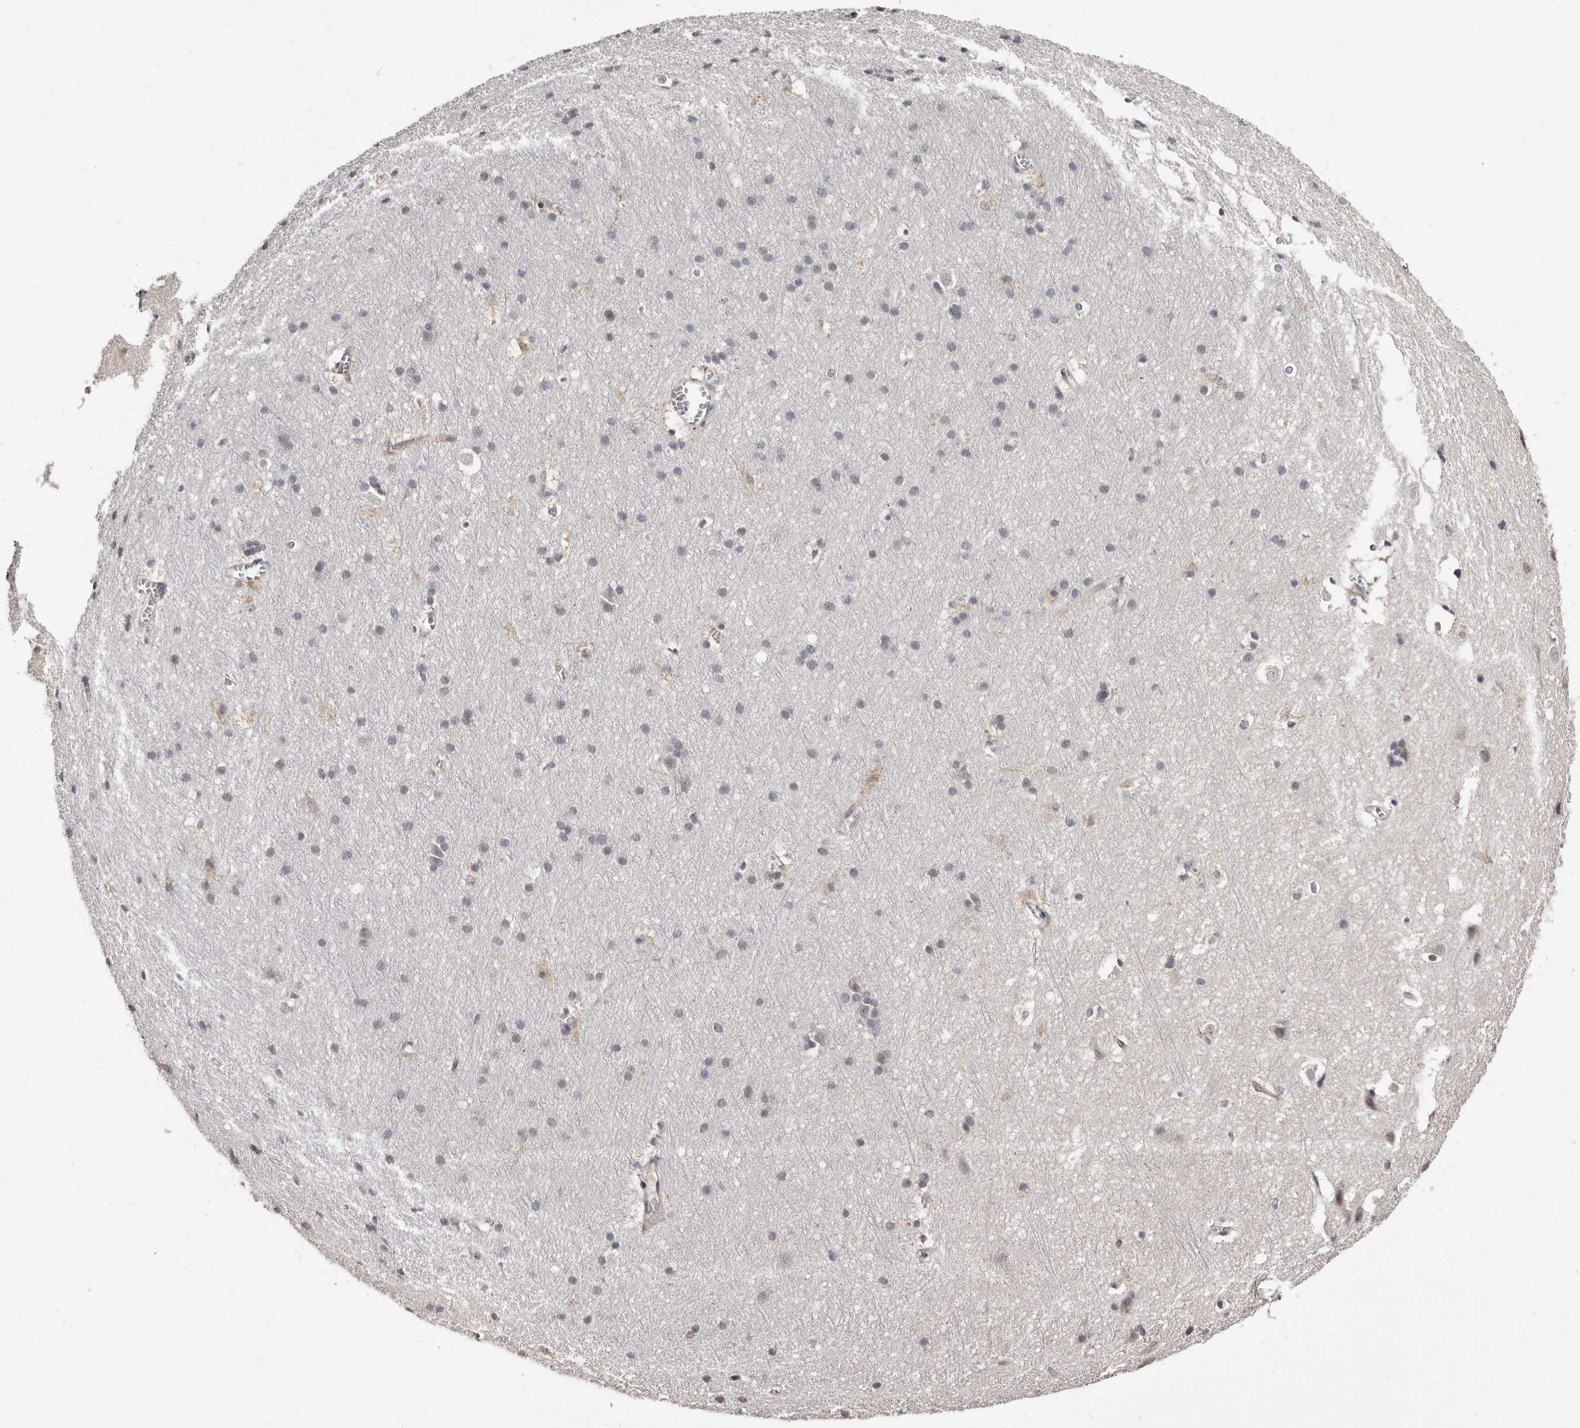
{"staining": {"intensity": "weak", "quantity": ">75%", "location": "cytoplasmic/membranous"}, "tissue": "cerebral cortex", "cell_type": "Endothelial cells", "image_type": "normal", "snomed": [{"axis": "morphology", "description": "Normal tissue, NOS"}, {"axis": "topography", "description": "Cerebral cortex"}], "caption": "Immunohistochemical staining of normal cerebral cortex demonstrates low levels of weak cytoplasmic/membranous staining in about >75% of endothelial cells.", "gene": "PHF20L1", "patient": {"sex": "male", "age": 54}}